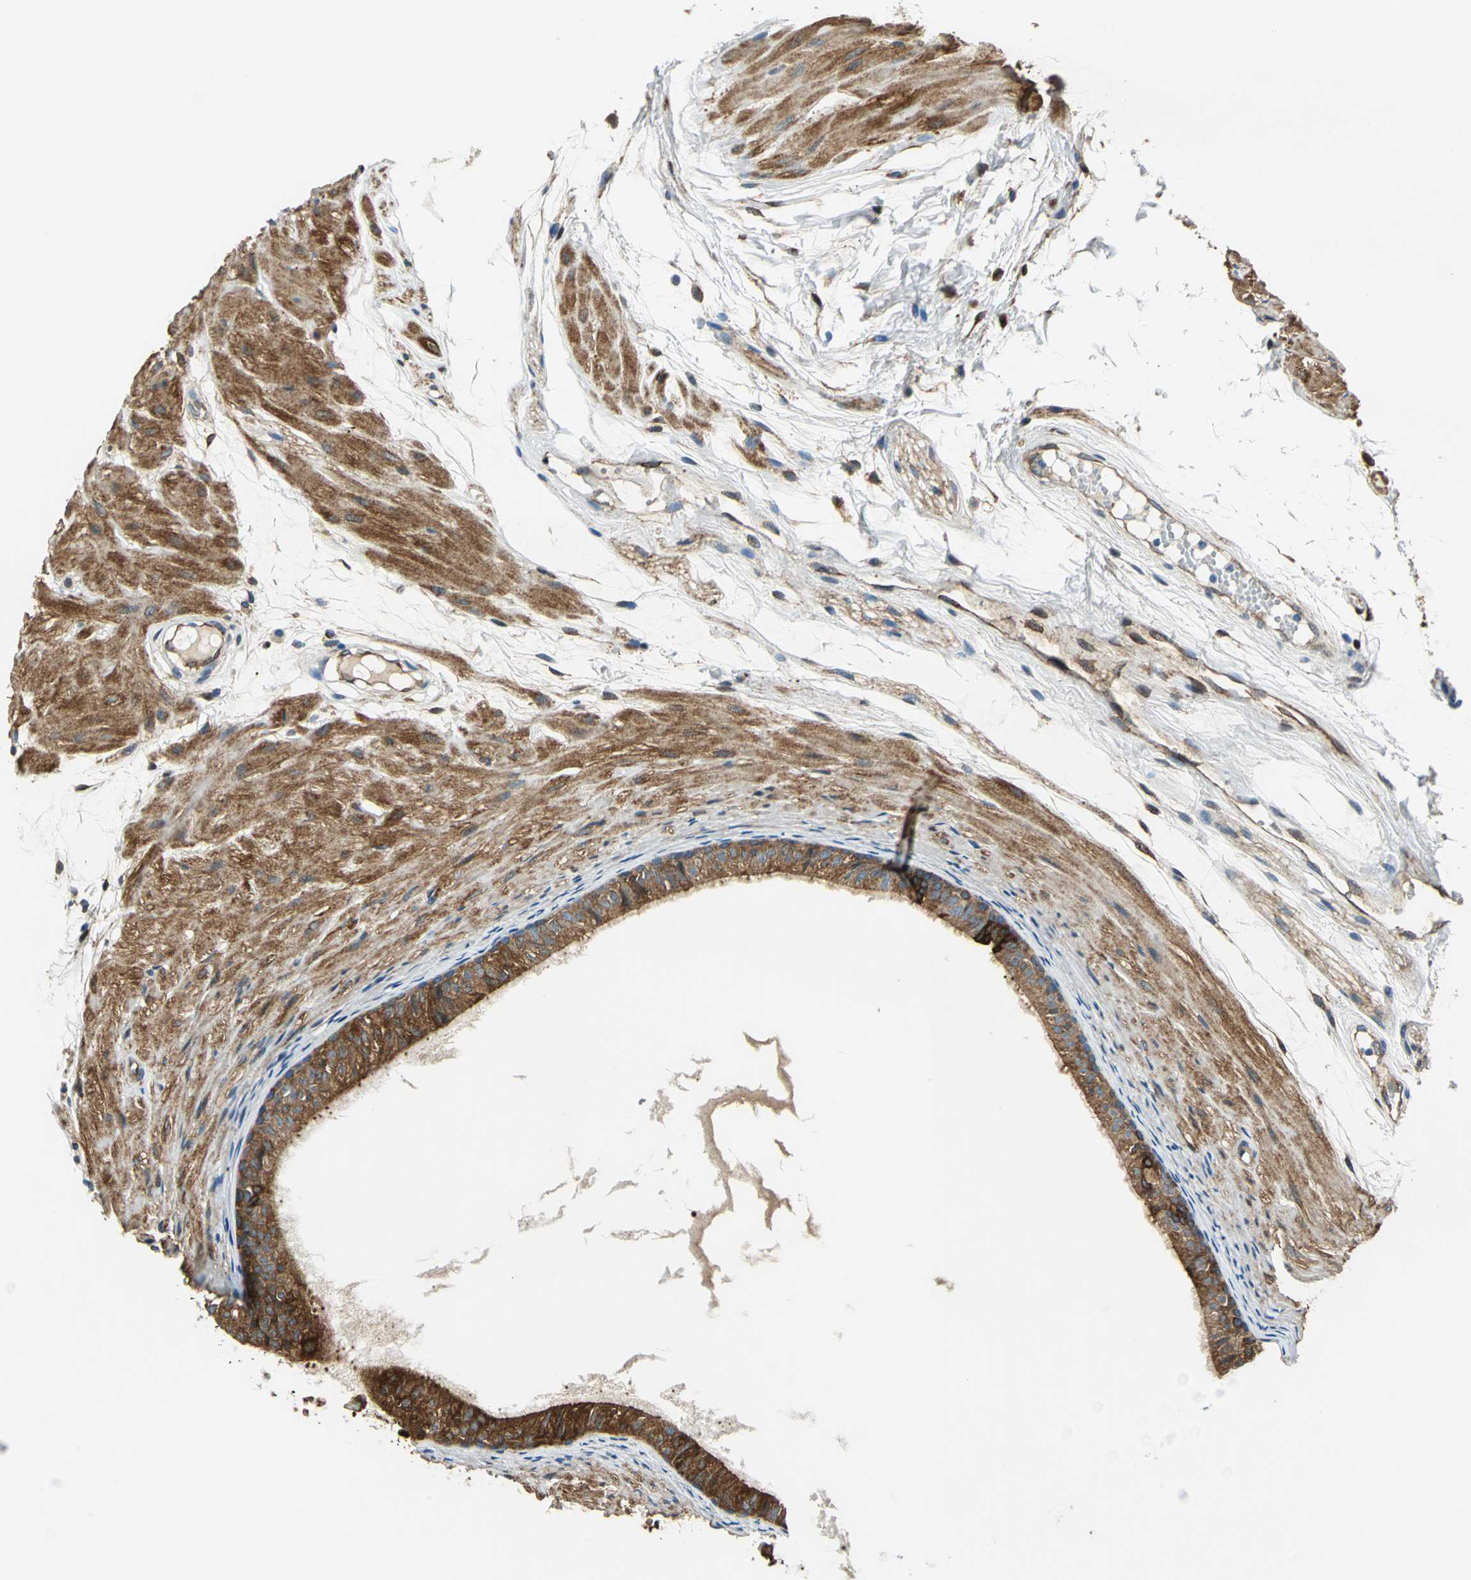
{"staining": {"intensity": "strong", "quantity": ">75%", "location": "cytoplasmic/membranous"}, "tissue": "epididymis", "cell_type": "Glandular cells", "image_type": "normal", "snomed": [{"axis": "morphology", "description": "Normal tissue, NOS"}, {"axis": "morphology", "description": "Atrophy, NOS"}, {"axis": "topography", "description": "Testis"}, {"axis": "topography", "description": "Epididymis"}], "caption": "An immunohistochemistry photomicrograph of benign tissue is shown. Protein staining in brown shows strong cytoplasmic/membranous positivity in epididymis within glandular cells. (Brightfield microscopy of DAB IHC at high magnification).", "gene": "HSPB1", "patient": {"sex": "male", "age": 18}}